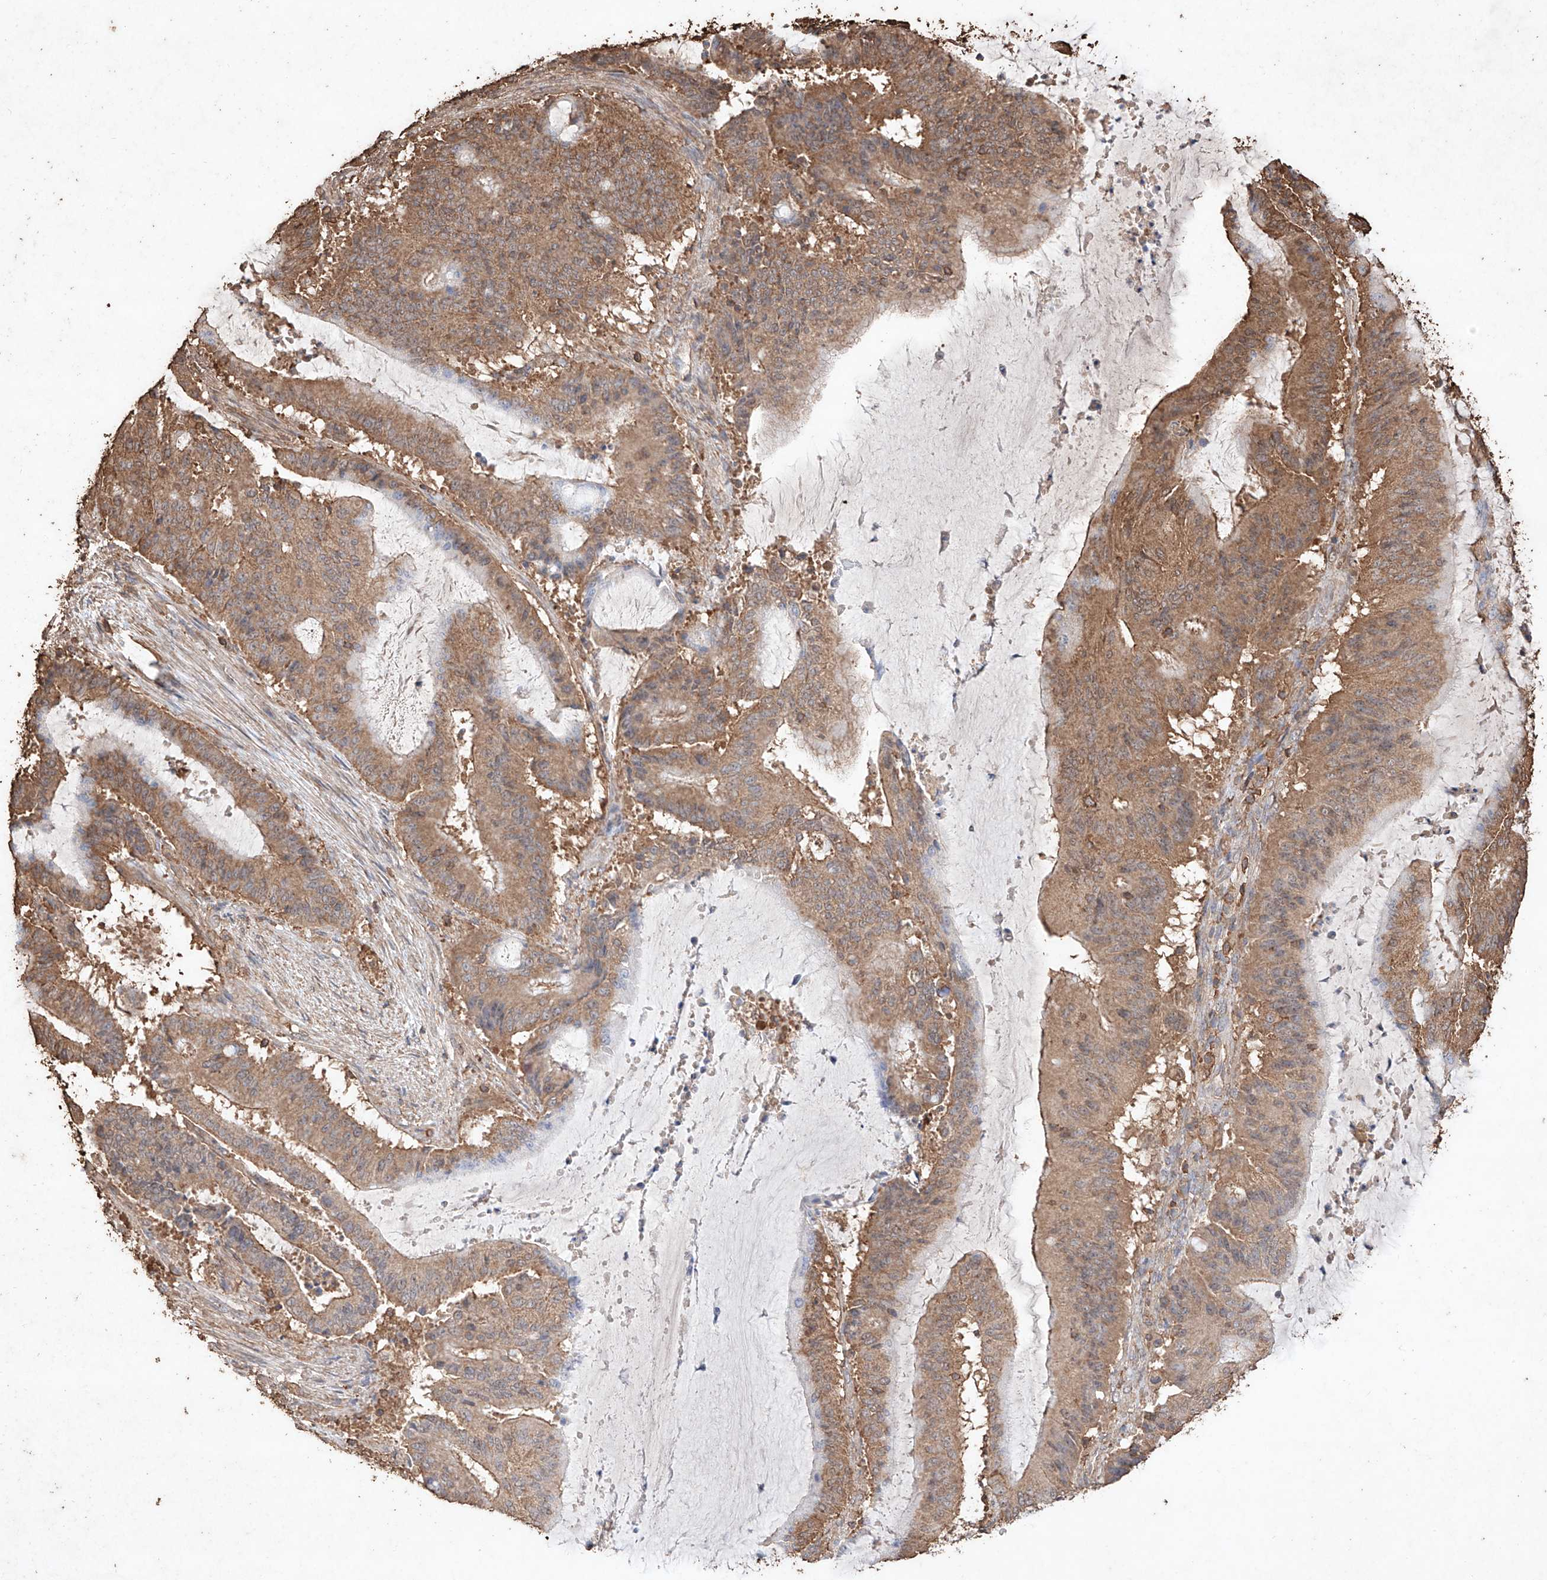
{"staining": {"intensity": "moderate", "quantity": ">75%", "location": "cytoplasmic/membranous"}, "tissue": "liver cancer", "cell_type": "Tumor cells", "image_type": "cancer", "snomed": [{"axis": "morphology", "description": "Normal tissue, NOS"}, {"axis": "morphology", "description": "Cholangiocarcinoma"}, {"axis": "topography", "description": "Liver"}, {"axis": "topography", "description": "Peripheral nerve tissue"}], "caption": "About >75% of tumor cells in human liver cancer (cholangiocarcinoma) reveal moderate cytoplasmic/membranous protein positivity as visualized by brown immunohistochemical staining.", "gene": "M6PR", "patient": {"sex": "female", "age": 73}}